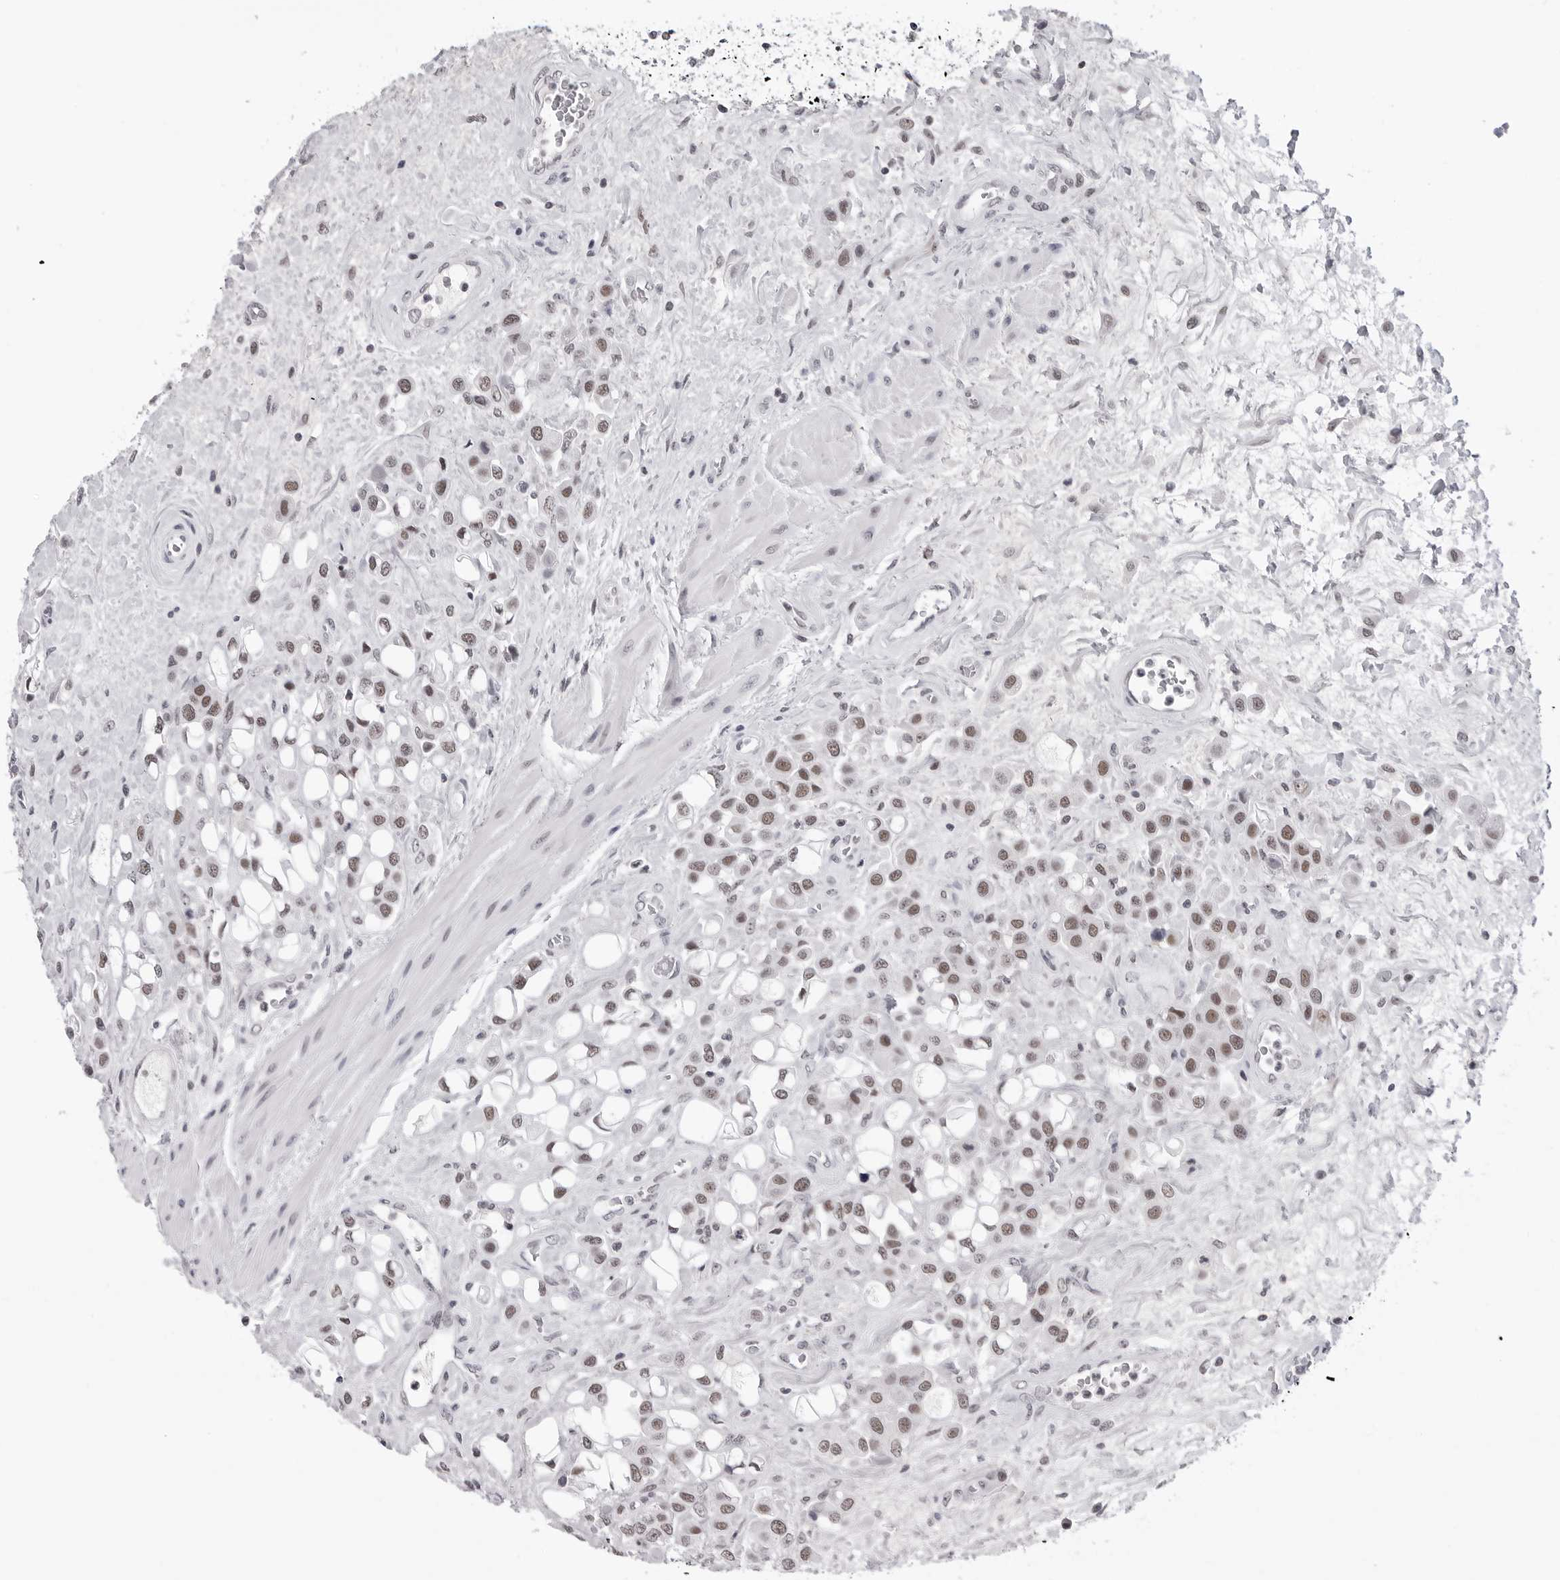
{"staining": {"intensity": "moderate", "quantity": ">75%", "location": "nuclear"}, "tissue": "urothelial cancer", "cell_type": "Tumor cells", "image_type": "cancer", "snomed": [{"axis": "morphology", "description": "Urothelial carcinoma, High grade"}, {"axis": "topography", "description": "Urinary bladder"}], "caption": "A medium amount of moderate nuclear staining is present in approximately >75% of tumor cells in urothelial cancer tissue. The staining is performed using DAB brown chromogen to label protein expression. The nuclei are counter-stained blue using hematoxylin.", "gene": "SF3B4", "patient": {"sex": "male", "age": 50}}